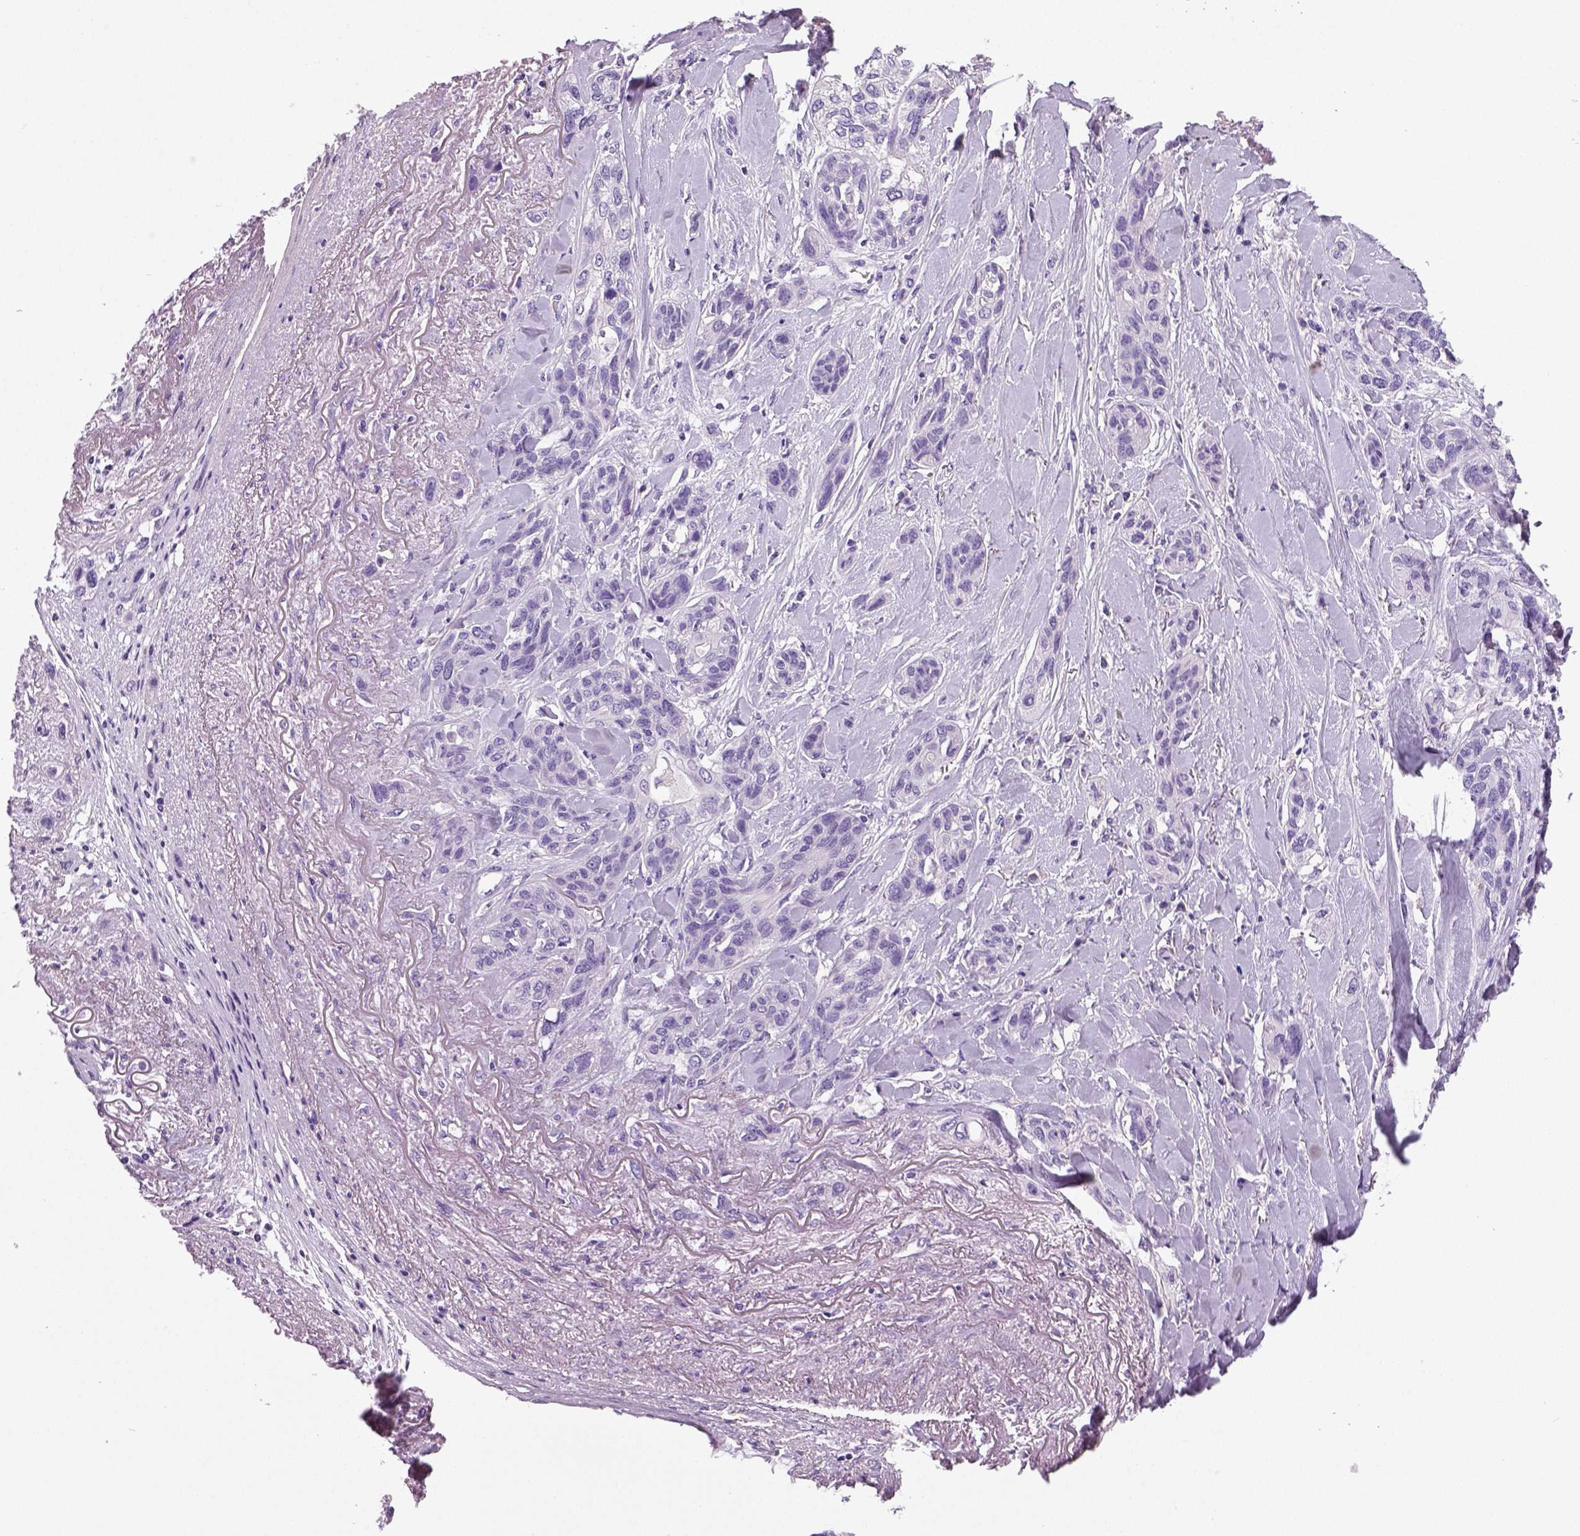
{"staining": {"intensity": "negative", "quantity": "none", "location": "none"}, "tissue": "lung cancer", "cell_type": "Tumor cells", "image_type": "cancer", "snomed": [{"axis": "morphology", "description": "Squamous cell carcinoma, NOS"}, {"axis": "topography", "description": "Lung"}], "caption": "Immunohistochemical staining of human squamous cell carcinoma (lung) reveals no significant staining in tumor cells. Nuclei are stained in blue.", "gene": "NECAB2", "patient": {"sex": "female", "age": 70}}